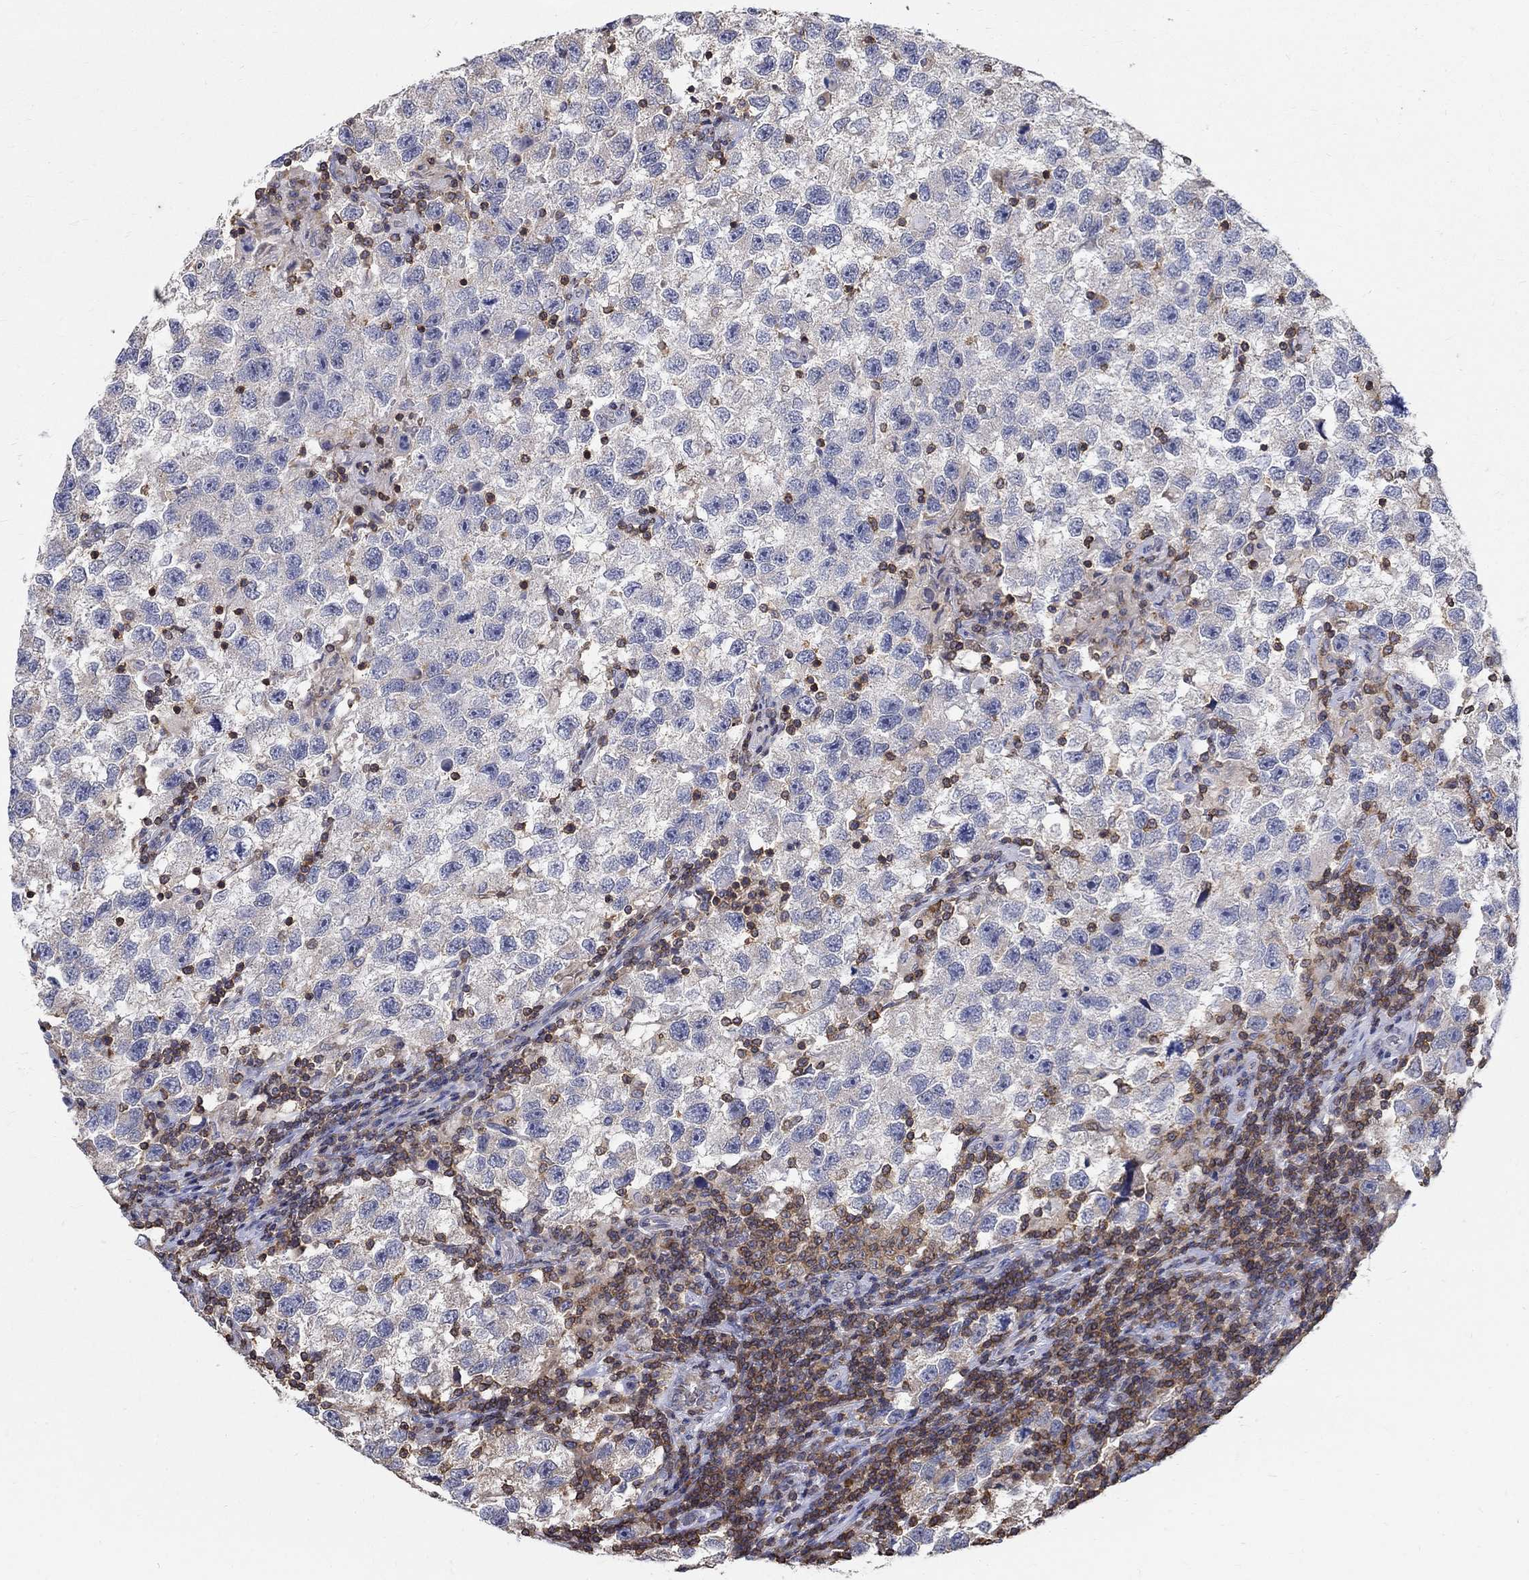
{"staining": {"intensity": "negative", "quantity": "none", "location": "none"}, "tissue": "testis cancer", "cell_type": "Tumor cells", "image_type": "cancer", "snomed": [{"axis": "morphology", "description": "Seminoma, NOS"}, {"axis": "topography", "description": "Testis"}], "caption": "The immunohistochemistry (IHC) image has no significant positivity in tumor cells of testis cancer (seminoma) tissue.", "gene": "AGAP2", "patient": {"sex": "male", "age": 26}}